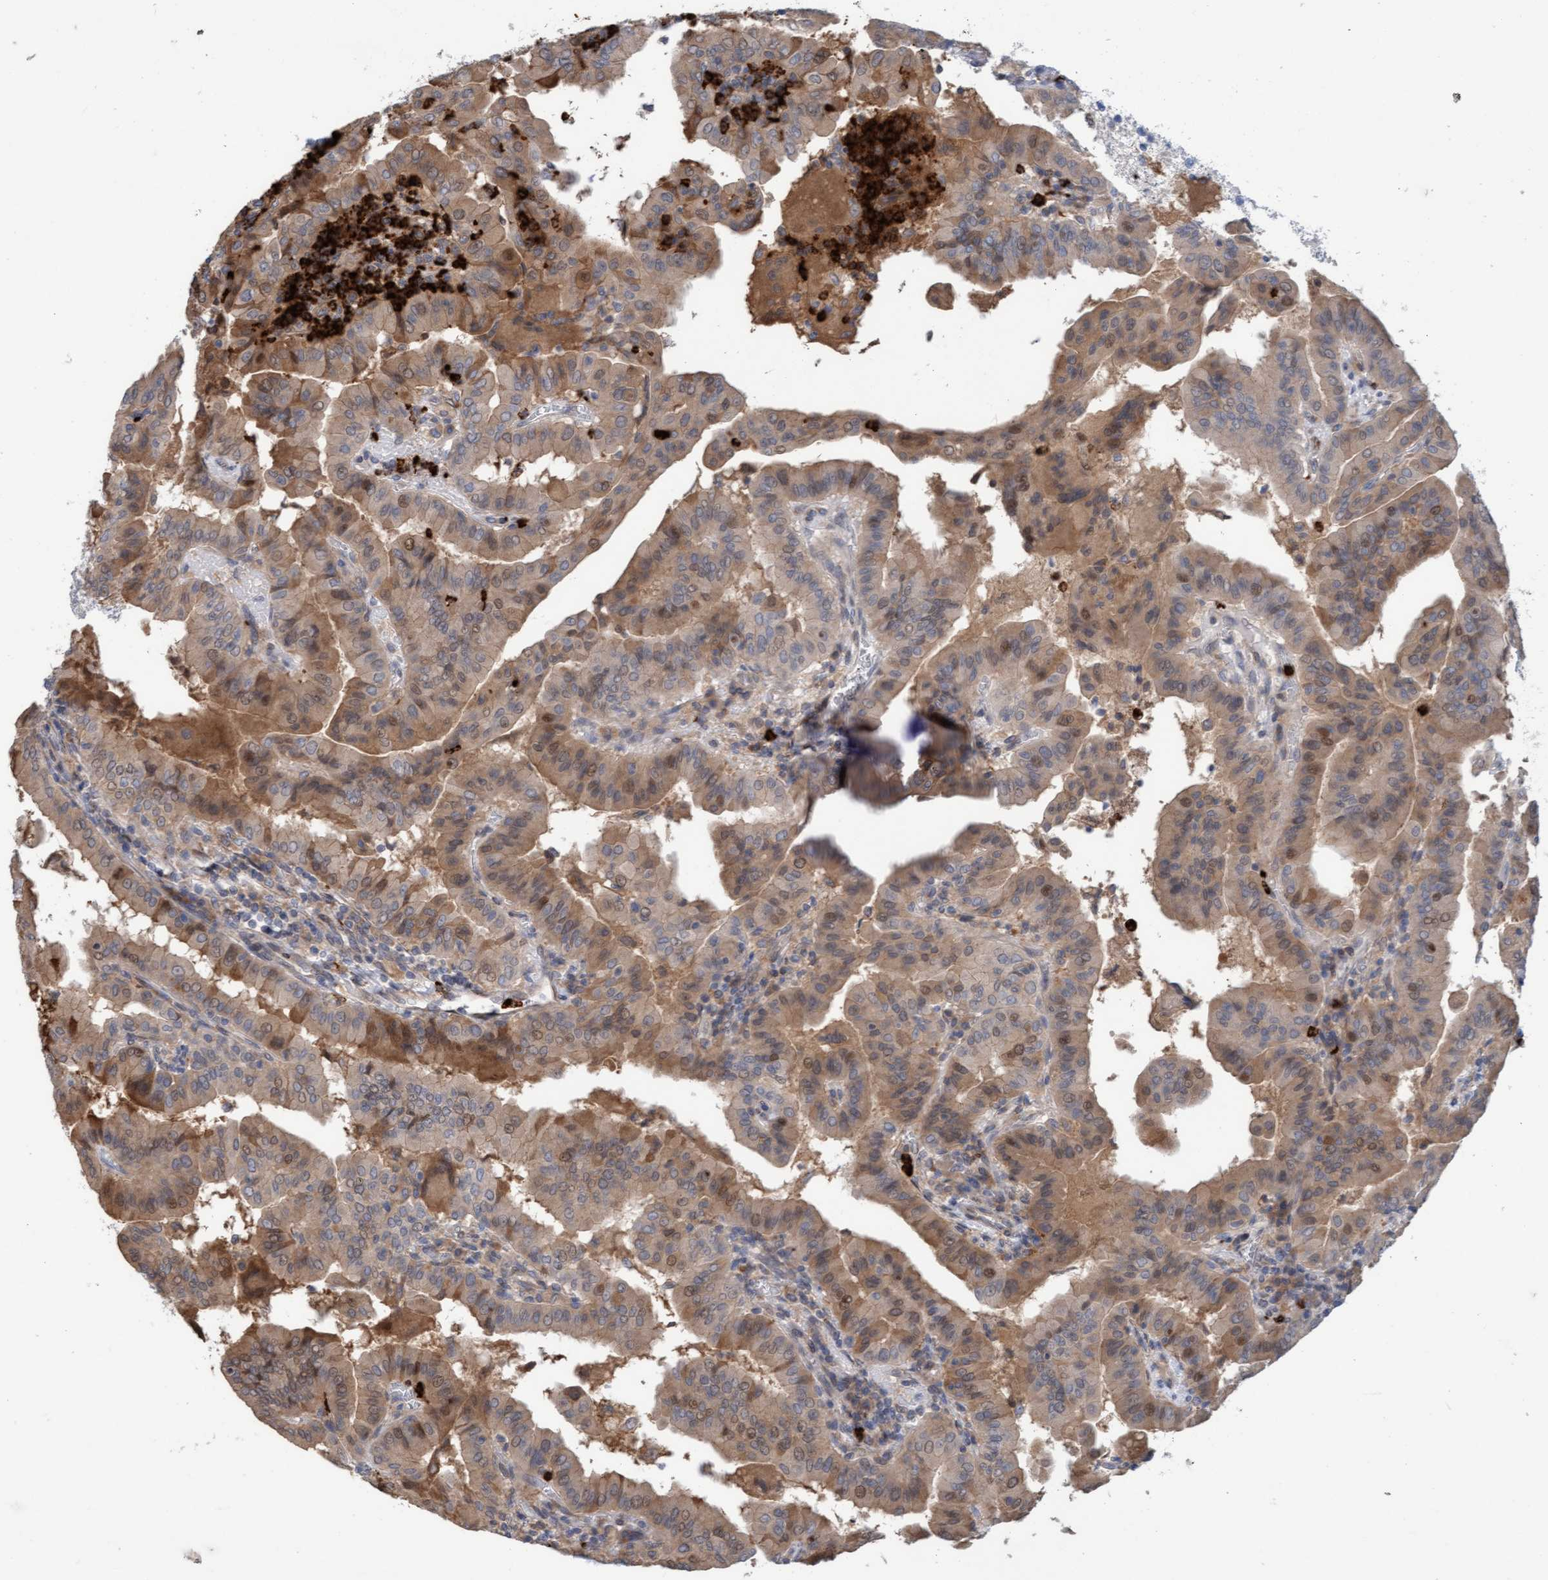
{"staining": {"intensity": "moderate", "quantity": ">75%", "location": "cytoplasmic/membranous"}, "tissue": "thyroid cancer", "cell_type": "Tumor cells", "image_type": "cancer", "snomed": [{"axis": "morphology", "description": "Papillary adenocarcinoma, NOS"}, {"axis": "topography", "description": "Thyroid gland"}], "caption": "Protein staining shows moderate cytoplasmic/membranous positivity in about >75% of tumor cells in thyroid papillary adenocarcinoma.", "gene": "MMP8", "patient": {"sex": "male", "age": 33}}